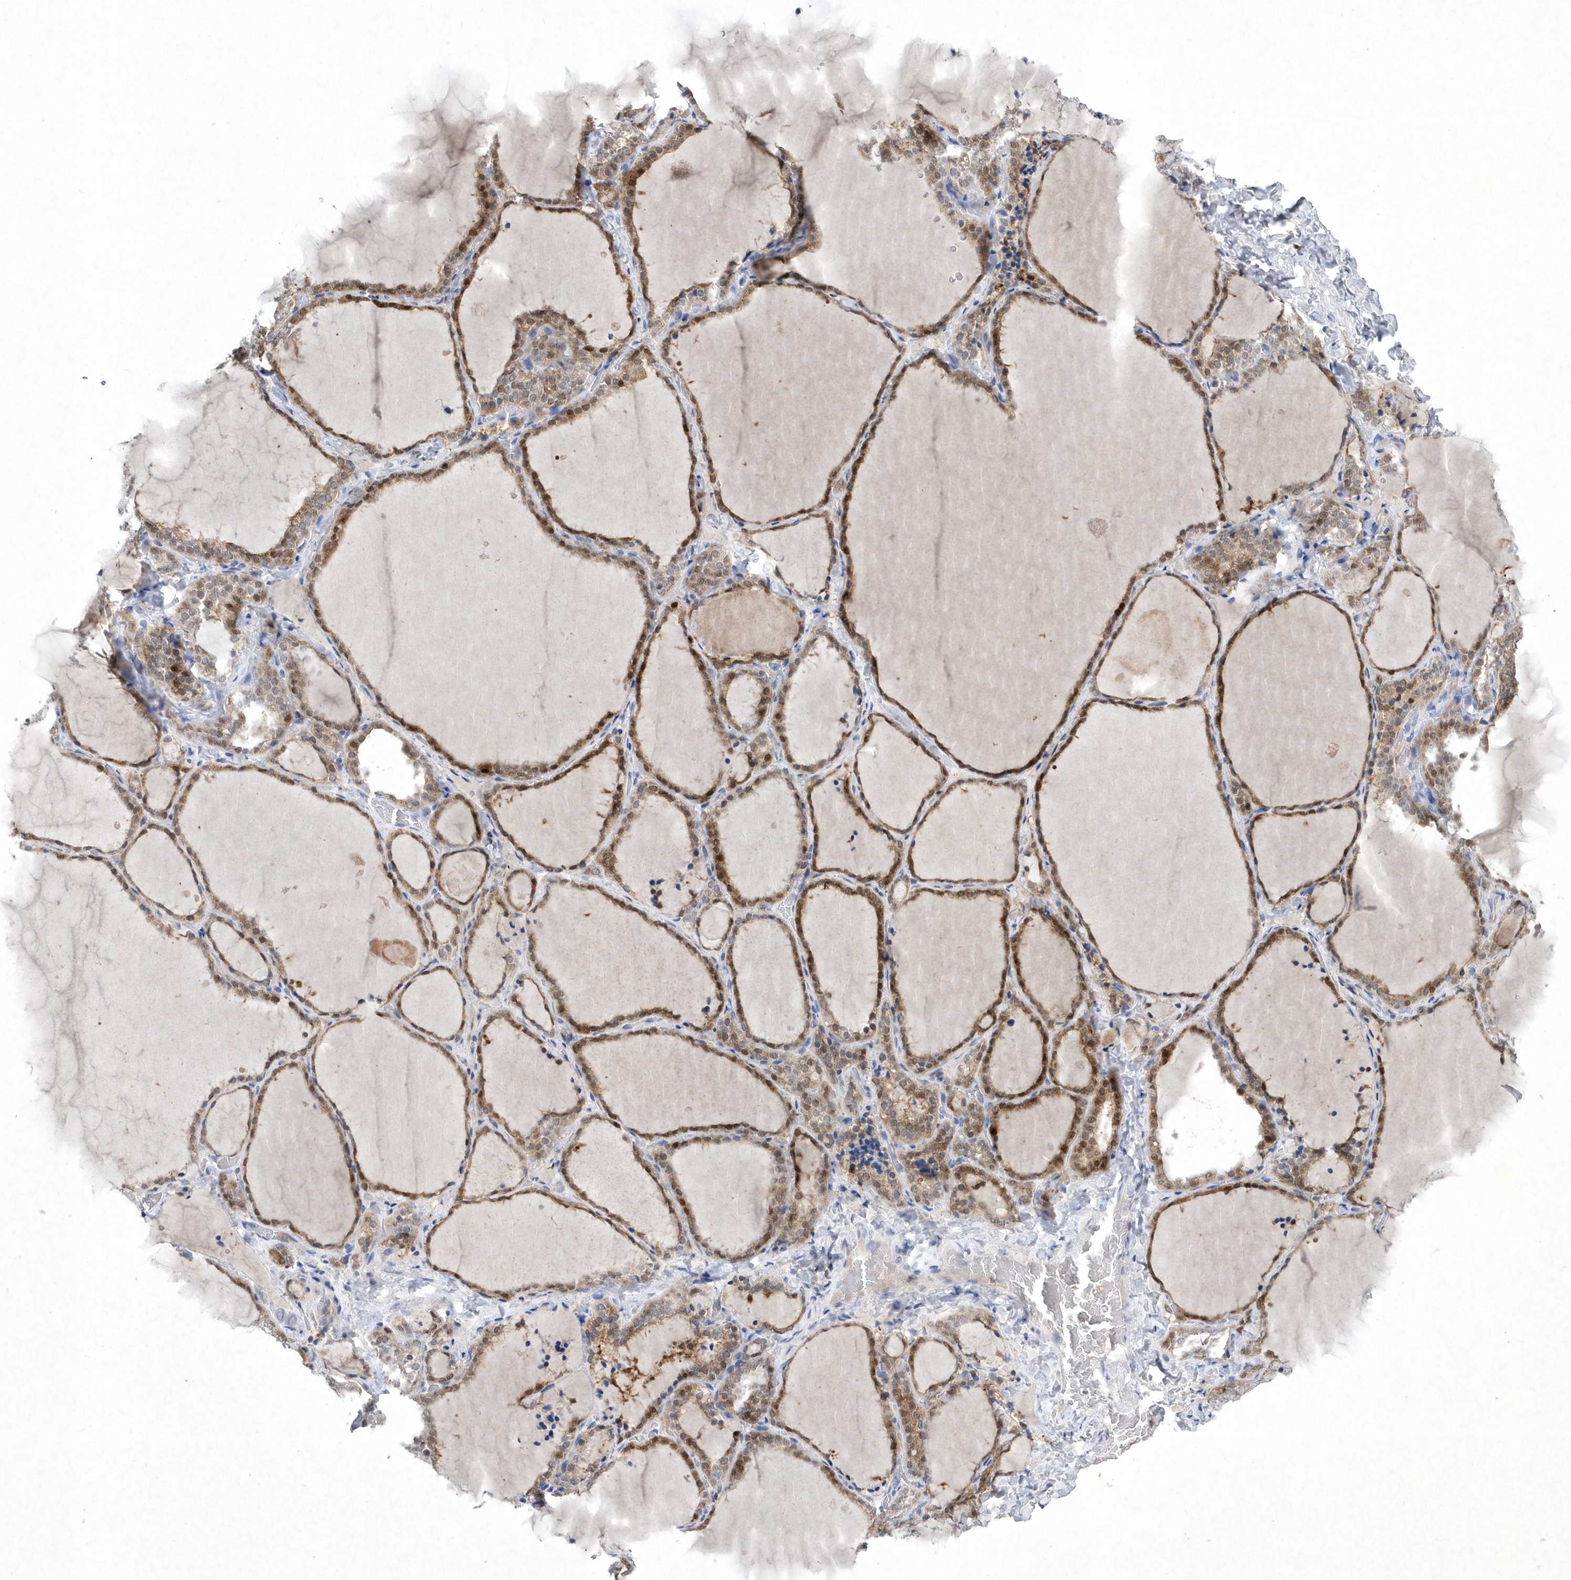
{"staining": {"intensity": "moderate", "quantity": "25%-75%", "location": "cytoplasmic/membranous,nuclear"}, "tissue": "thyroid gland", "cell_type": "Glandular cells", "image_type": "normal", "snomed": [{"axis": "morphology", "description": "Normal tissue, NOS"}, {"axis": "topography", "description": "Thyroid gland"}], "caption": "Immunohistochemical staining of benign human thyroid gland exhibits medium levels of moderate cytoplasmic/membranous,nuclear expression in approximately 25%-75% of glandular cells. (Brightfield microscopy of DAB IHC at high magnification).", "gene": "BHLHA15", "patient": {"sex": "female", "age": 22}}